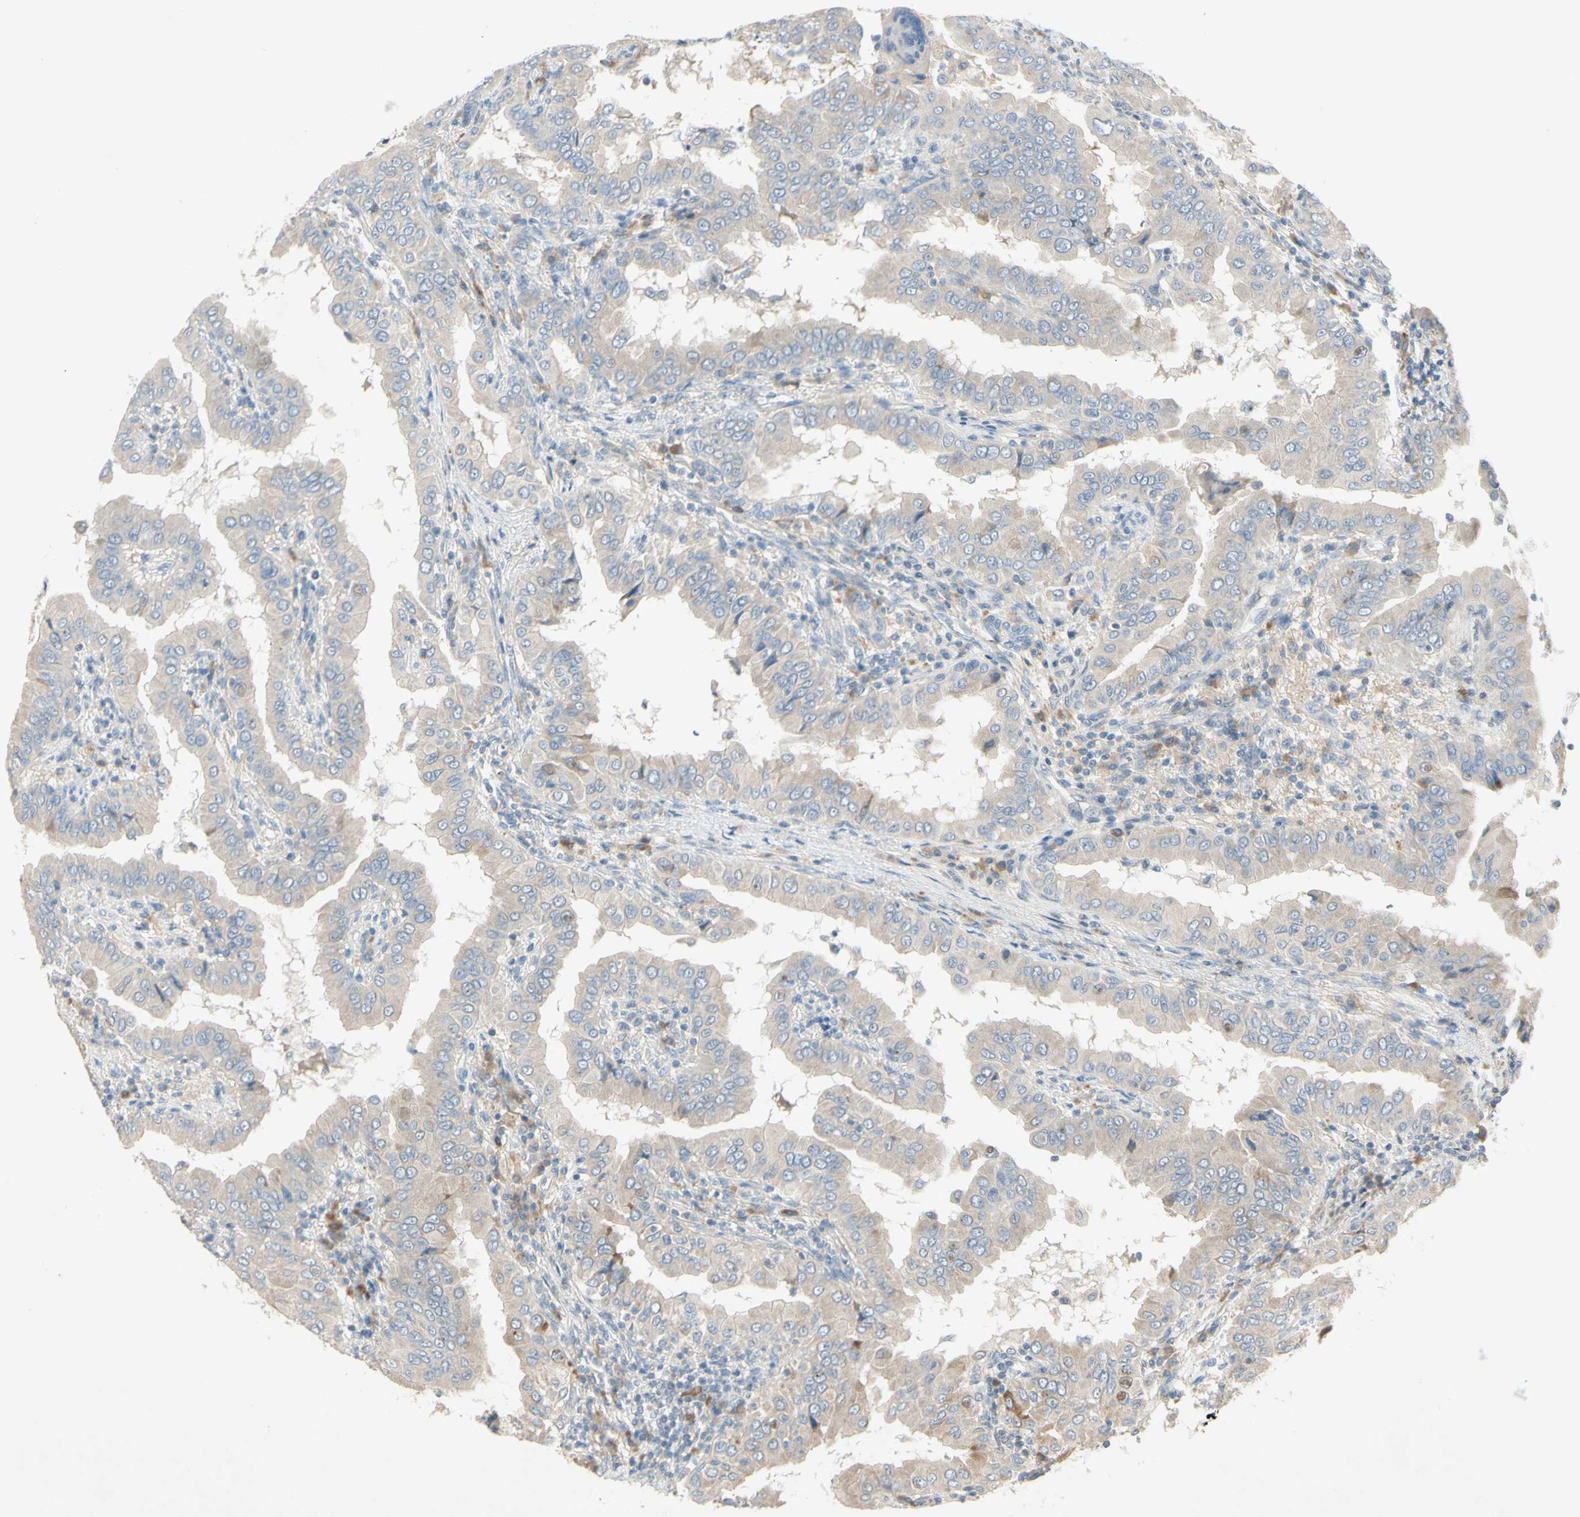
{"staining": {"intensity": "negative", "quantity": "none", "location": "none"}, "tissue": "thyroid cancer", "cell_type": "Tumor cells", "image_type": "cancer", "snomed": [{"axis": "morphology", "description": "Papillary adenocarcinoma, NOS"}, {"axis": "topography", "description": "Thyroid gland"}], "caption": "The immunohistochemistry (IHC) image has no significant positivity in tumor cells of thyroid cancer (papillary adenocarcinoma) tissue.", "gene": "AATK", "patient": {"sex": "male", "age": 33}}